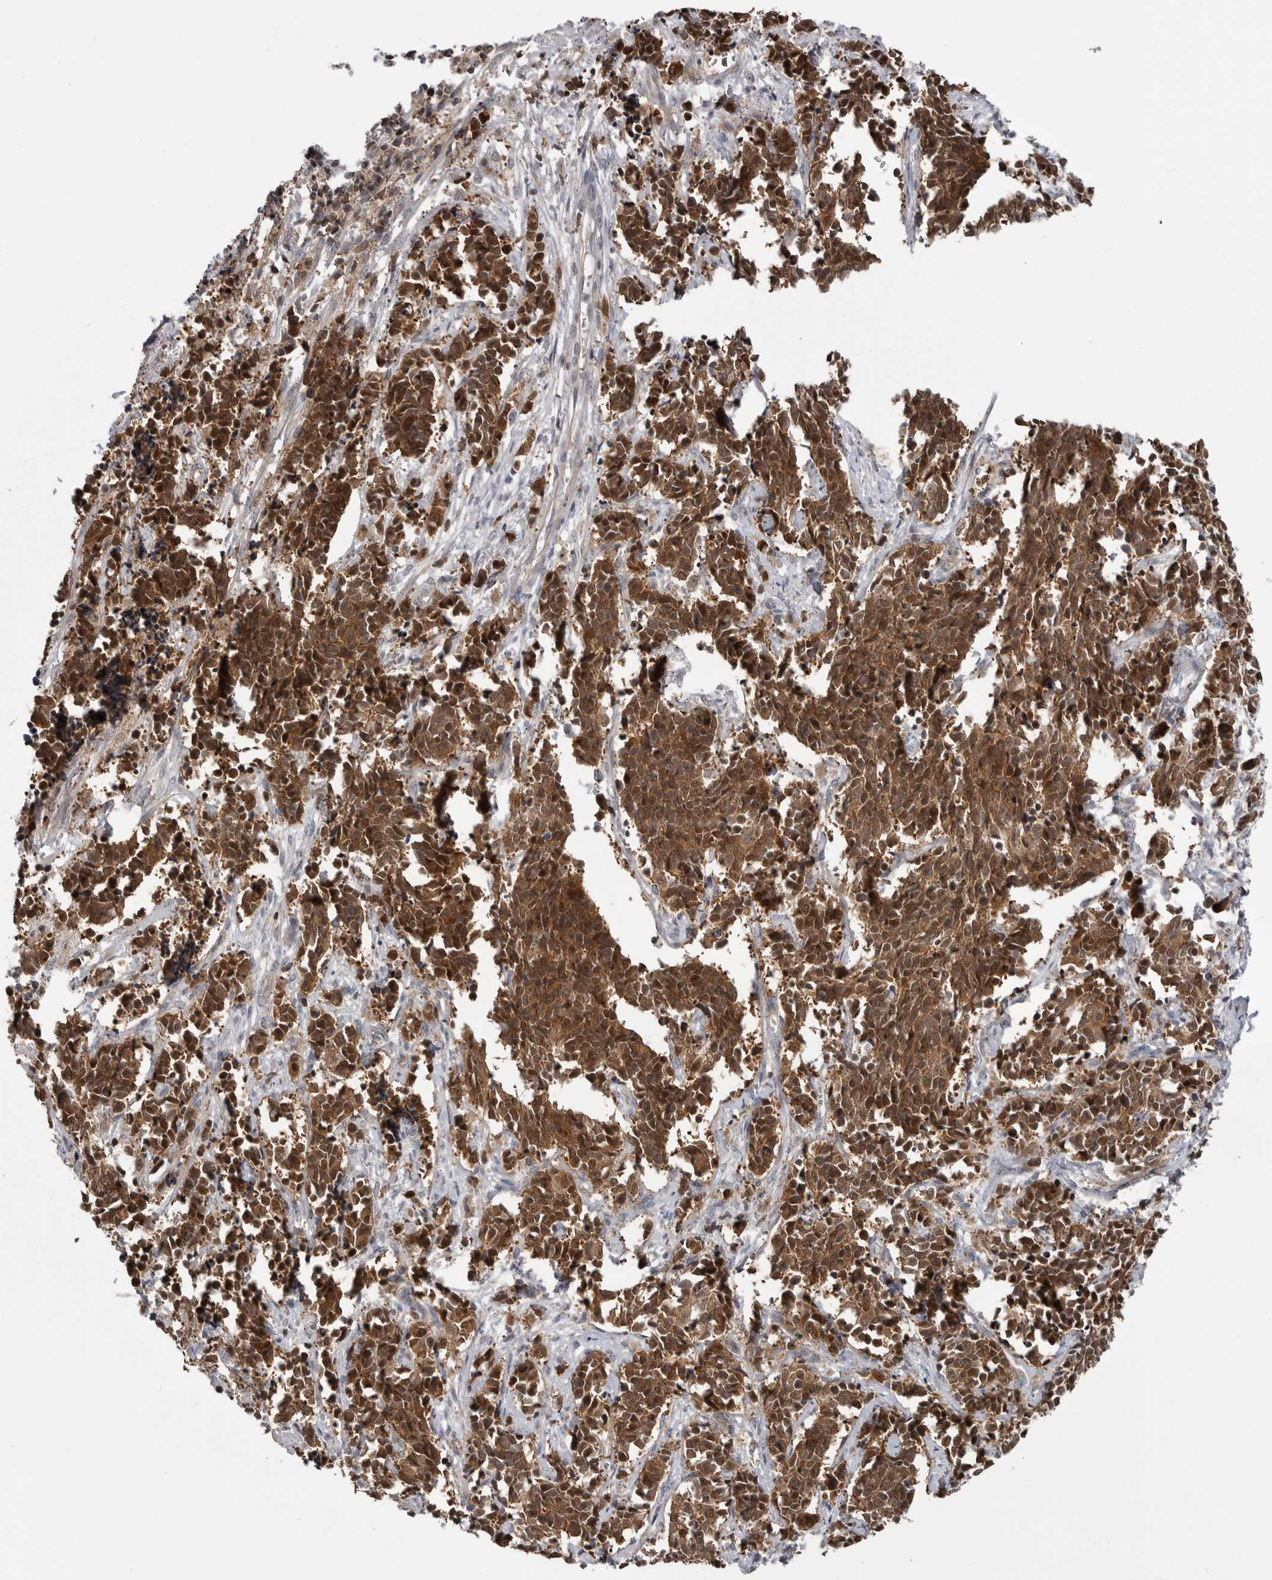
{"staining": {"intensity": "moderate", "quantity": ">75%", "location": "cytoplasmic/membranous,nuclear"}, "tissue": "cervical cancer", "cell_type": "Tumor cells", "image_type": "cancer", "snomed": [{"axis": "morphology", "description": "Normal tissue, NOS"}, {"axis": "morphology", "description": "Squamous cell carcinoma, NOS"}, {"axis": "topography", "description": "Cervix"}], "caption": "Moderate cytoplasmic/membranous and nuclear expression is identified in about >75% of tumor cells in squamous cell carcinoma (cervical). The staining was performed using DAB (3,3'-diaminobenzidine) to visualize the protein expression in brown, while the nuclei were stained in blue with hematoxylin (Magnification: 20x).", "gene": "MAPK13", "patient": {"sex": "female", "age": 35}}